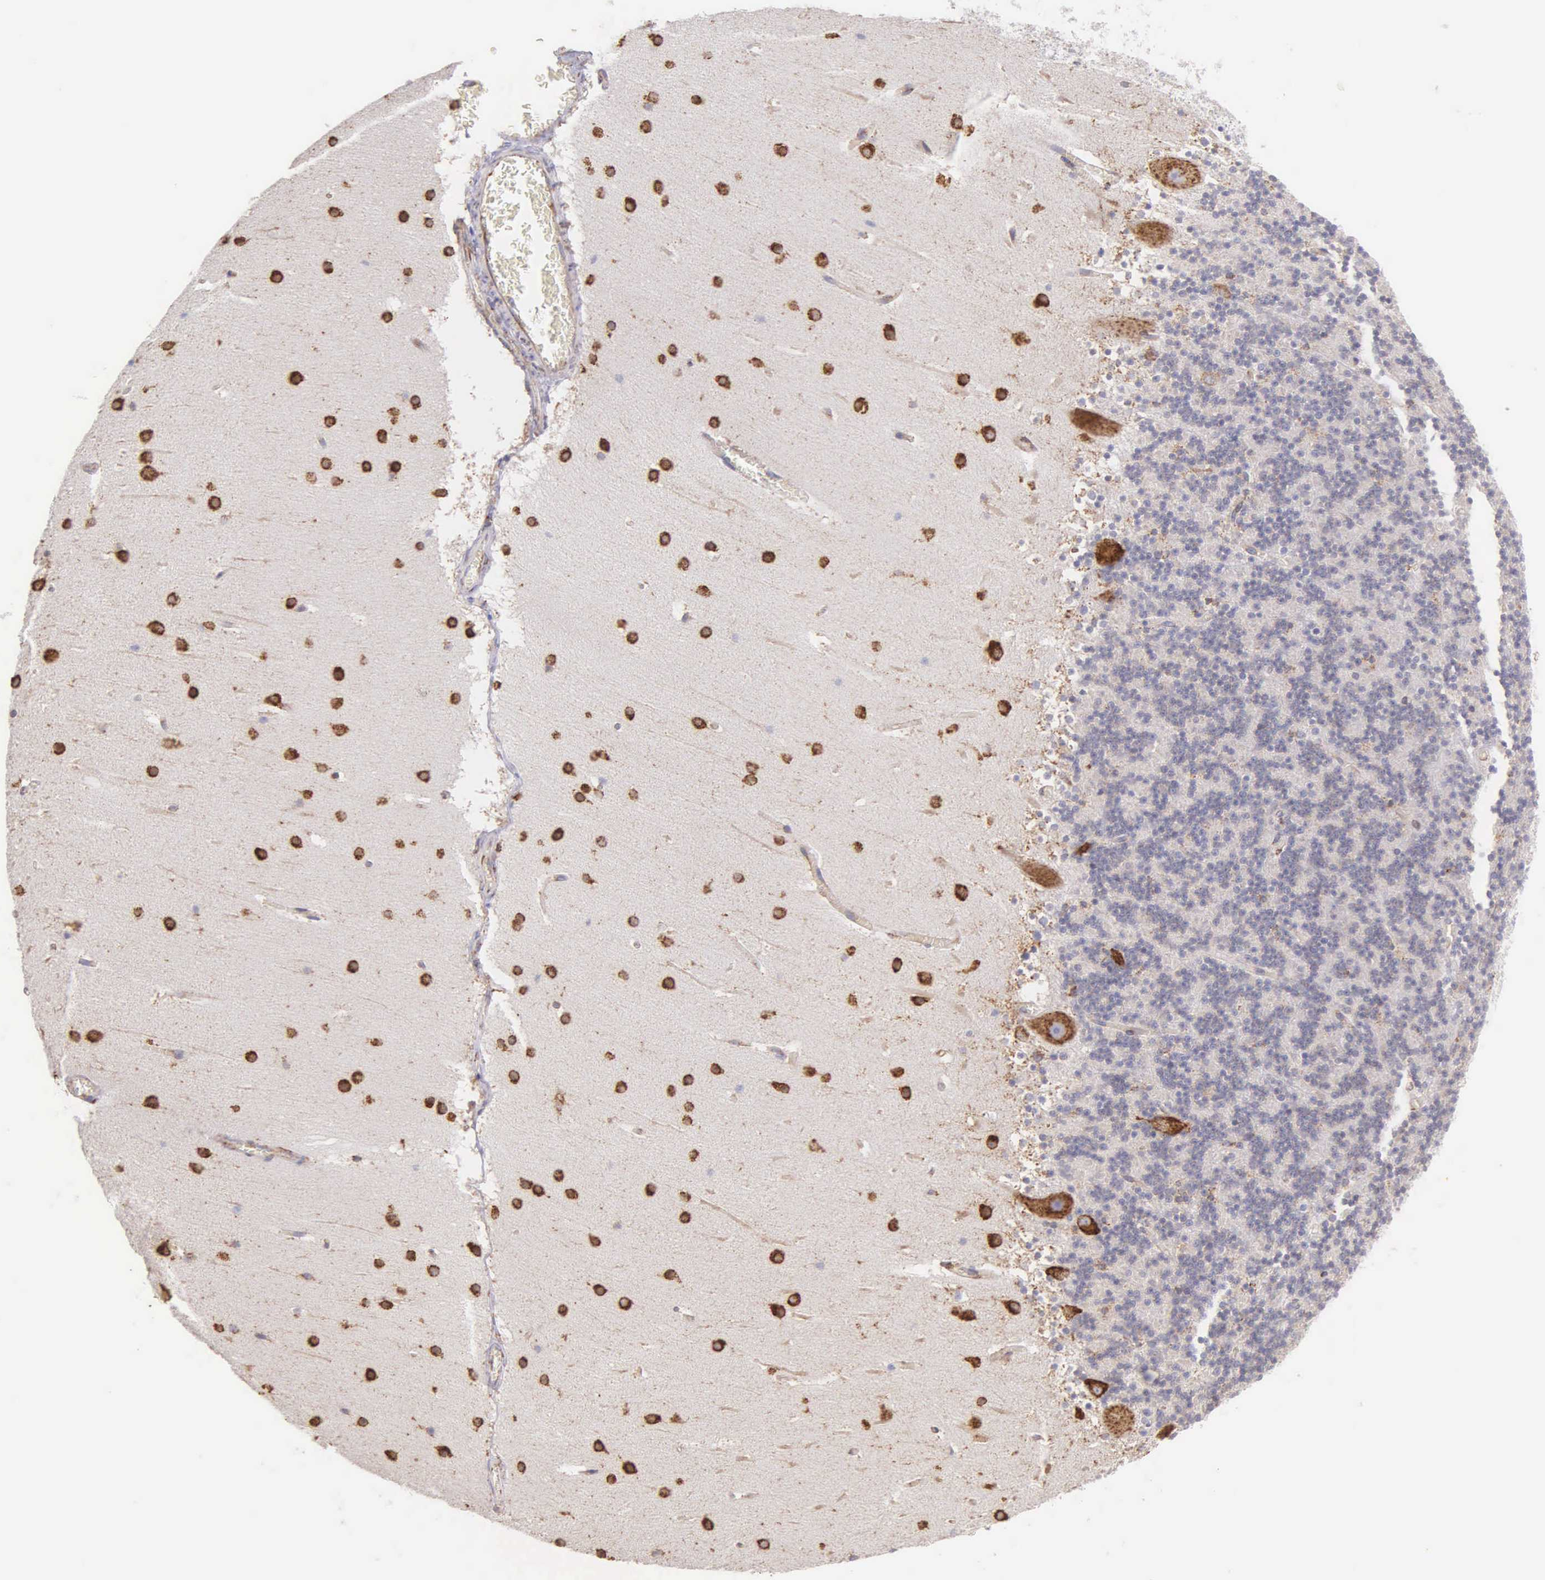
{"staining": {"intensity": "weak", "quantity": "<25%", "location": "cytoplasmic/membranous"}, "tissue": "cerebellum", "cell_type": "Cells in granular layer", "image_type": "normal", "snomed": [{"axis": "morphology", "description": "Normal tissue, NOS"}, {"axis": "topography", "description": "Cerebellum"}], "caption": "This micrograph is of unremarkable cerebellum stained with immunohistochemistry to label a protein in brown with the nuclei are counter-stained blue. There is no expression in cells in granular layer. Nuclei are stained in blue.", "gene": "CKAP4", "patient": {"sex": "male", "age": 45}}